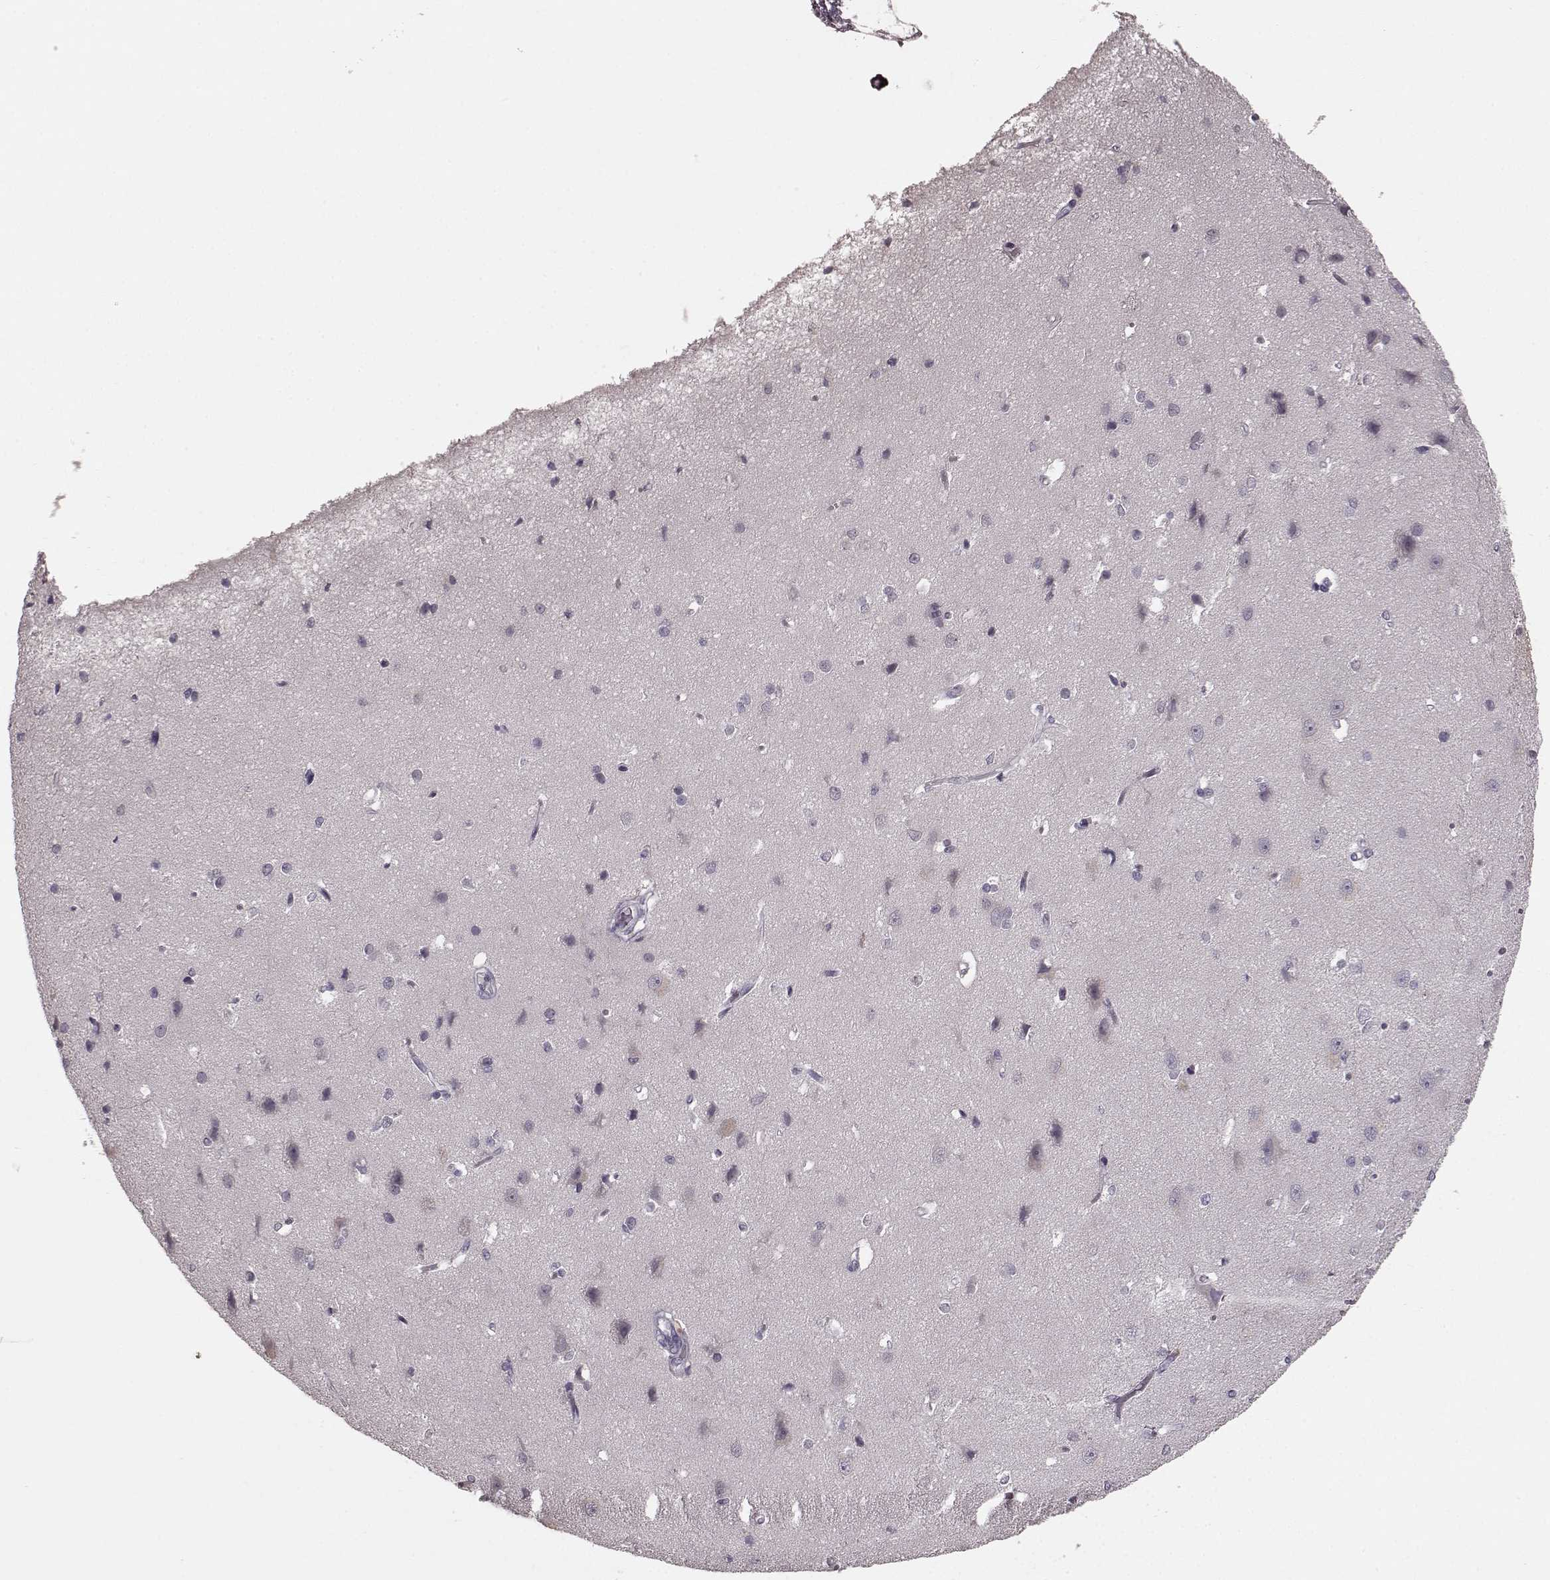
{"staining": {"intensity": "negative", "quantity": "none", "location": "none"}, "tissue": "cerebral cortex", "cell_type": "Endothelial cells", "image_type": "normal", "snomed": [{"axis": "morphology", "description": "Normal tissue, NOS"}, {"axis": "topography", "description": "Cerebral cortex"}], "caption": "Immunohistochemical staining of normal cerebral cortex demonstrates no significant staining in endothelial cells.", "gene": "CD28", "patient": {"sex": "male", "age": 37}}